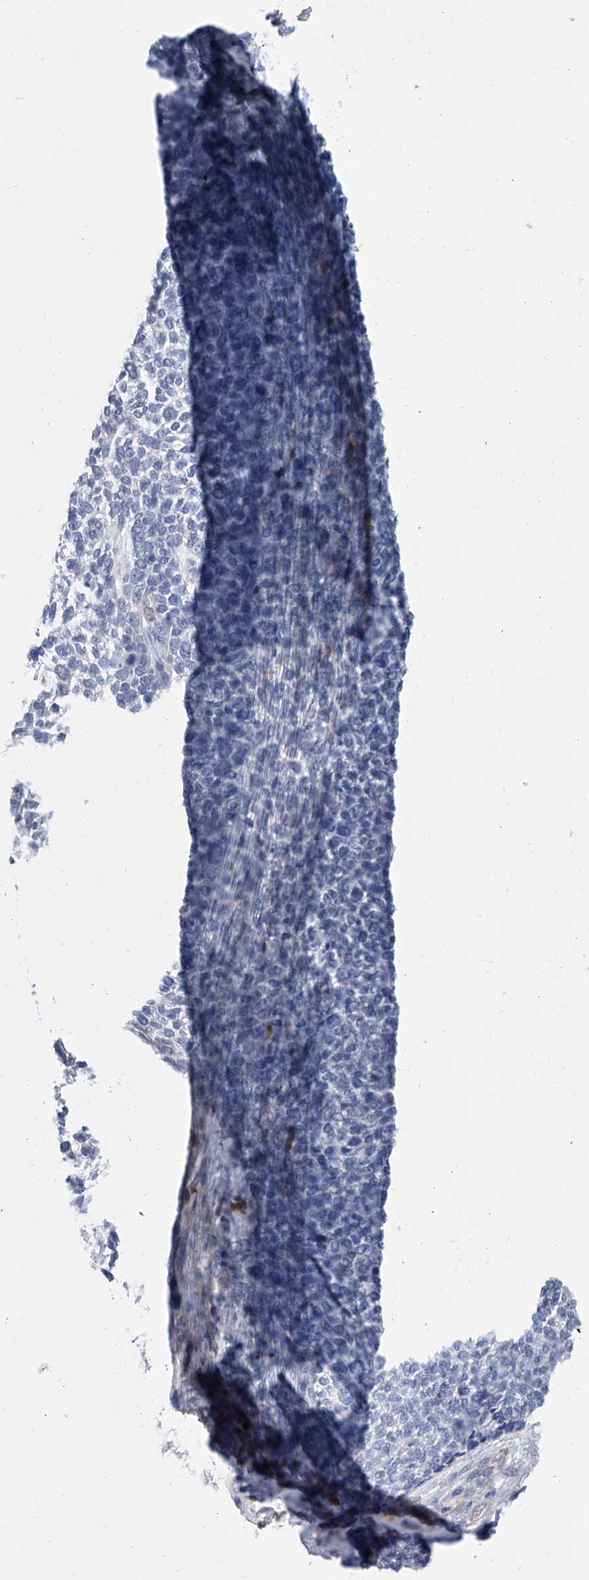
{"staining": {"intensity": "negative", "quantity": "none", "location": "none"}, "tissue": "skin cancer", "cell_type": "Tumor cells", "image_type": "cancer", "snomed": [{"axis": "morphology", "description": "Basal cell carcinoma"}, {"axis": "topography", "description": "Skin"}], "caption": "Human basal cell carcinoma (skin) stained for a protein using immunohistochemistry (IHC) displays no staining in tumor cells.", "gene": "SERPINB9", "patient": {"sex": "female", "age": 84}}